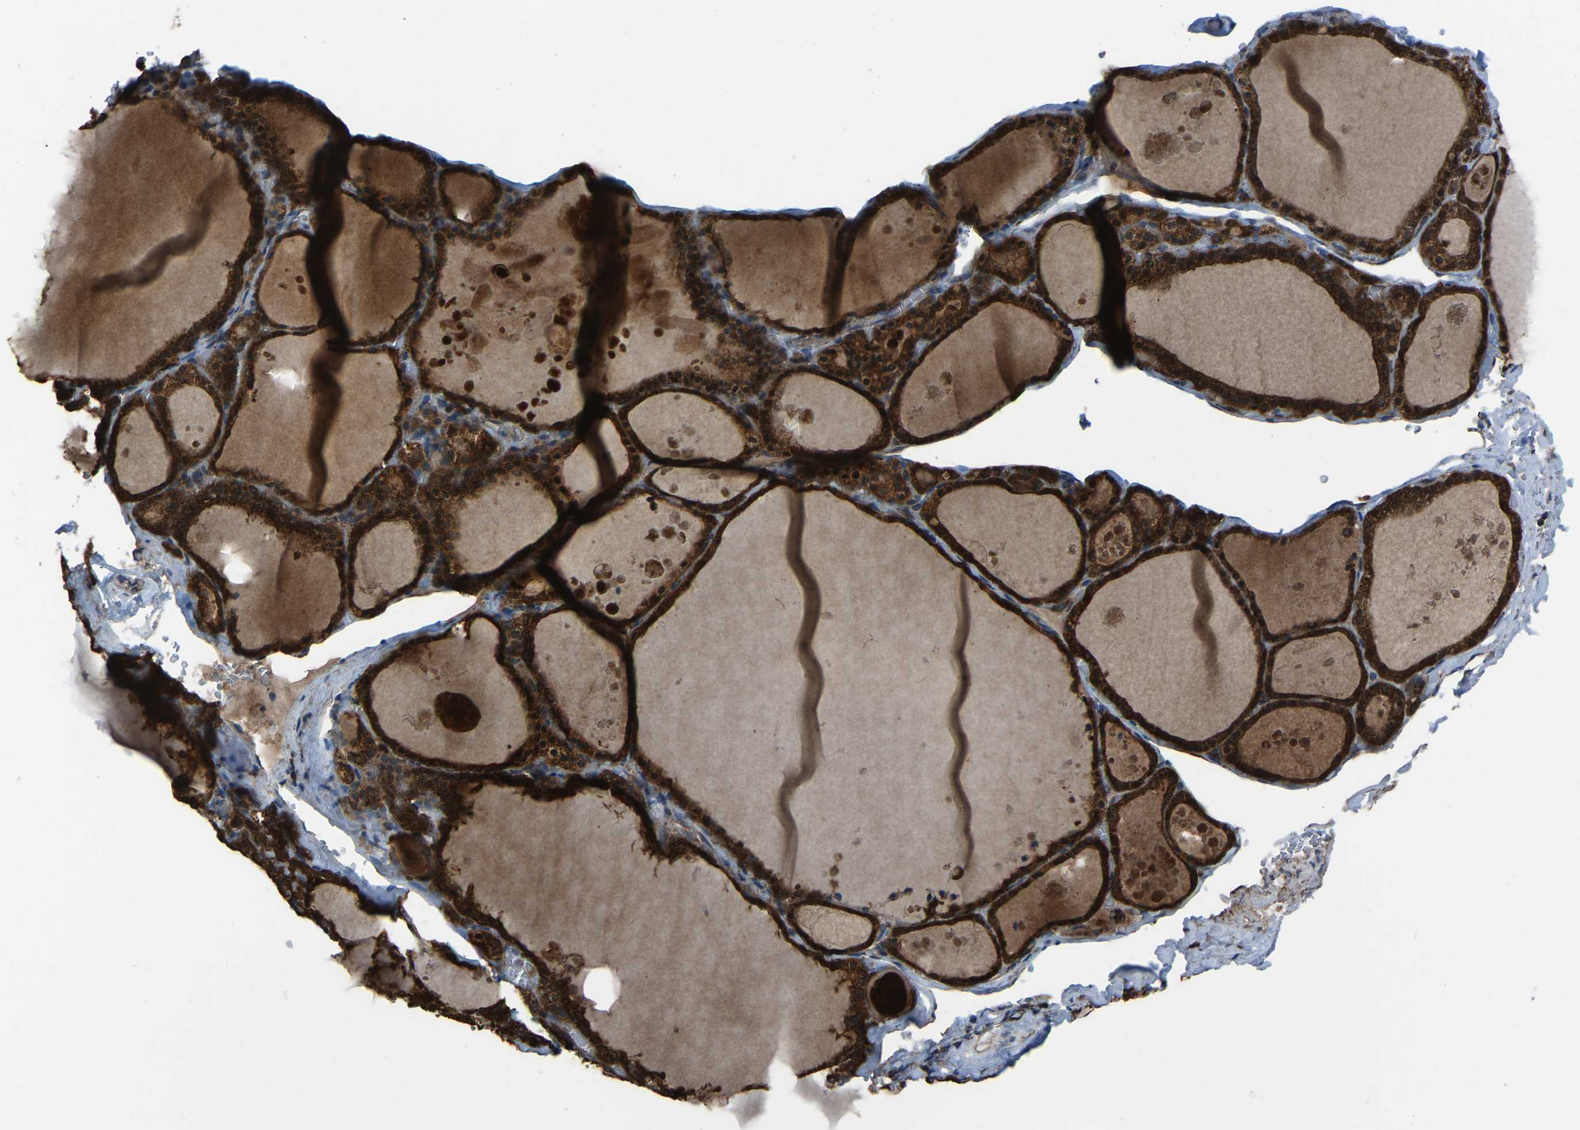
{"staining": {"intensity": "strong", "quantity": ">75%", "location": "cytoplasmic/membranous"}, "tissue": "thyroid gland", "cell_type": "Glandular cells", "image_type": "normal", "snomed": [{"axis": "morphology", "description": "Normal tissue, NOS"}, {"axis": "topography", "description": "Thyroid gland"}], "caption": "Immunohistochemistry (IHC) image of benign human thyroid gland stained for a protein (brown), which reveals high levels of strong cytoplasmic/membranous staining in approximately >75% of glandular cells.", "gene": "AKR1A1", "patient": {"sex": "male", "age": 56}}